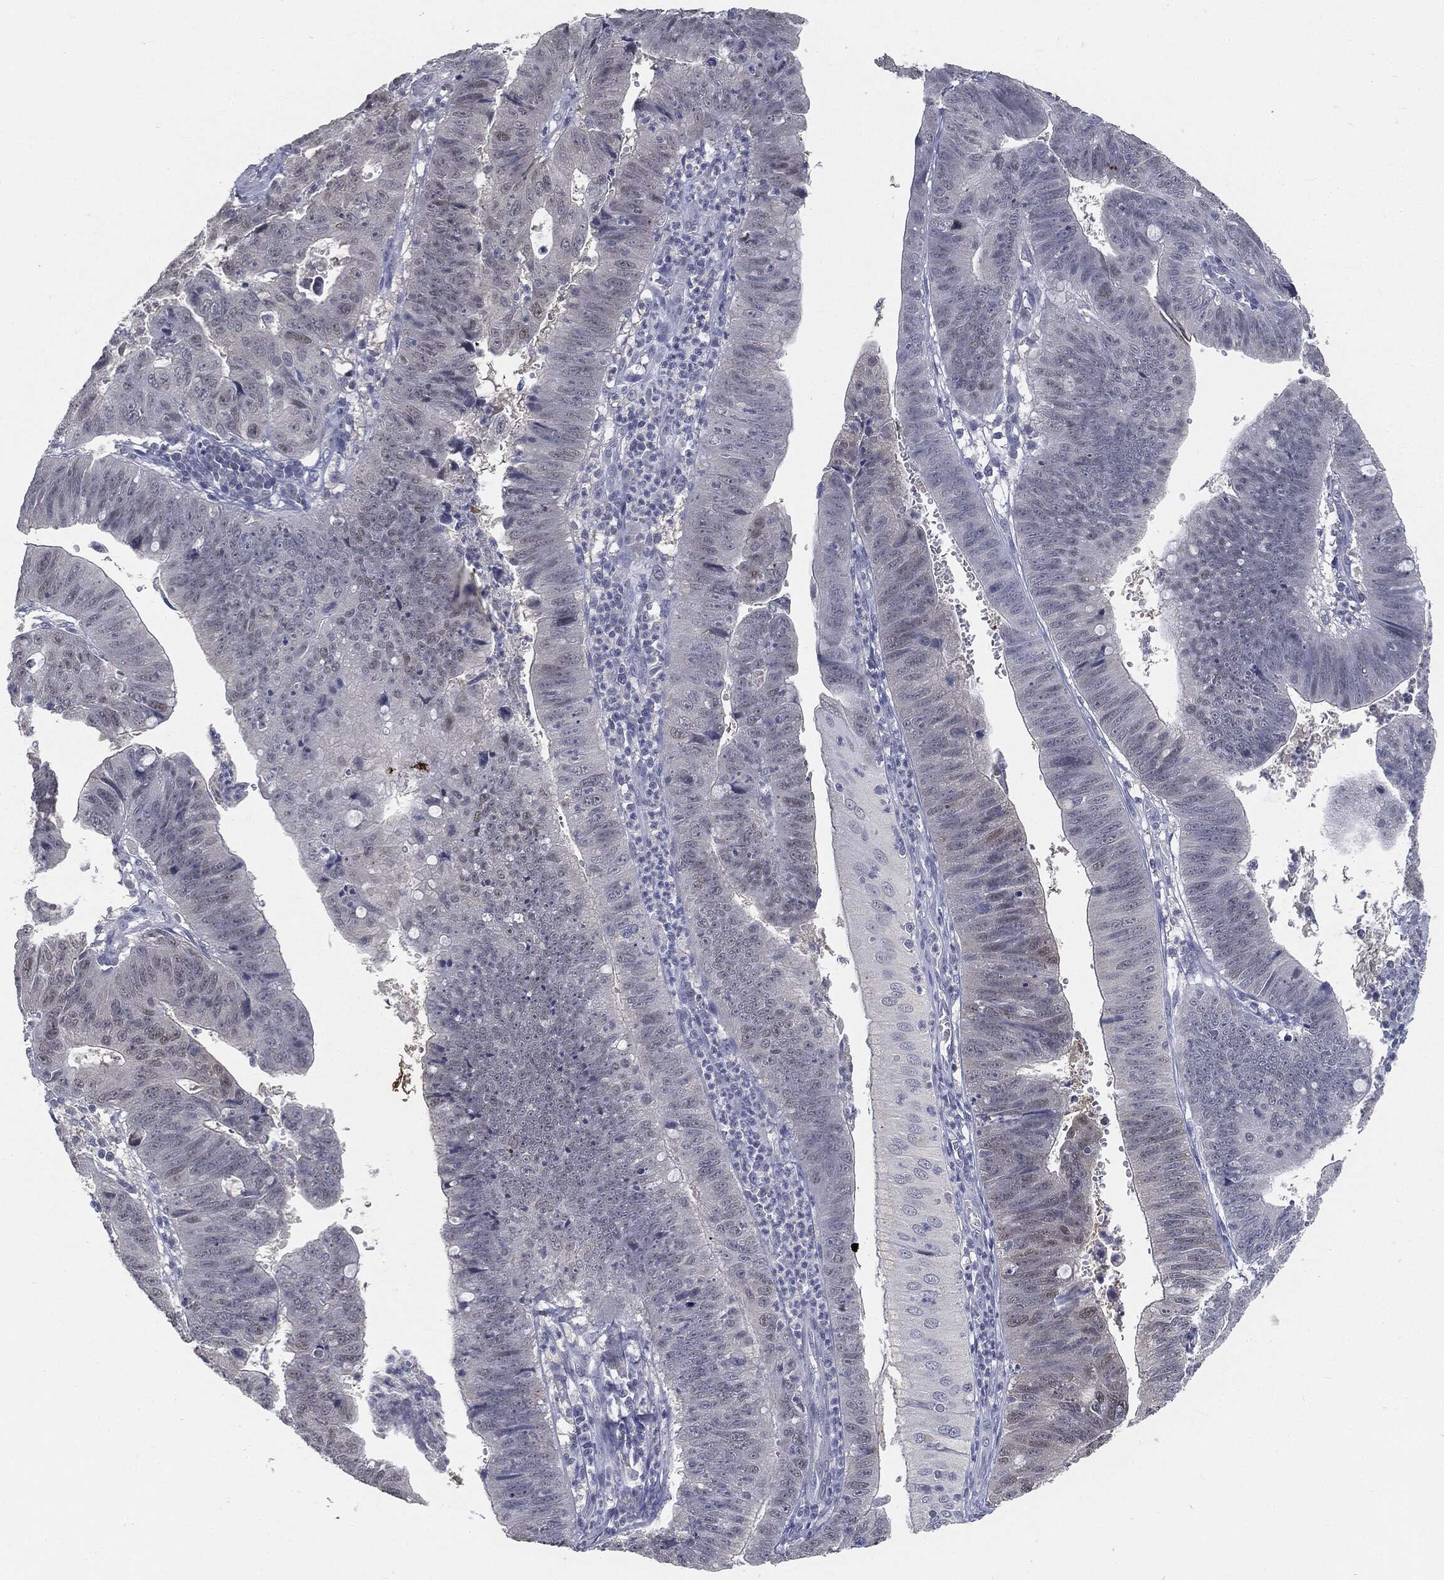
{"staining": {"intensity": "negative", "quantity": "none", "location": "none"}, "tissue": "stomach cancer", "cell_type": "Tumor cells", "image_type": "cancer", "snomed": [{"axis": "morphology", "description": "Adenocarcinoma, NOS"}, {"axis": "topography", "description": "Stomach"}], "caption": "High magnification brightfield microscopy of adenocarcinoma (stomach) stained with DAB (3,3'-diaminobenzidine) (brown) and counterstained with hematoxylin (blue): tumor cells show no significant staining.", "gene": "SLC2A2", "patient": {"sex": "male", "age": 59}}